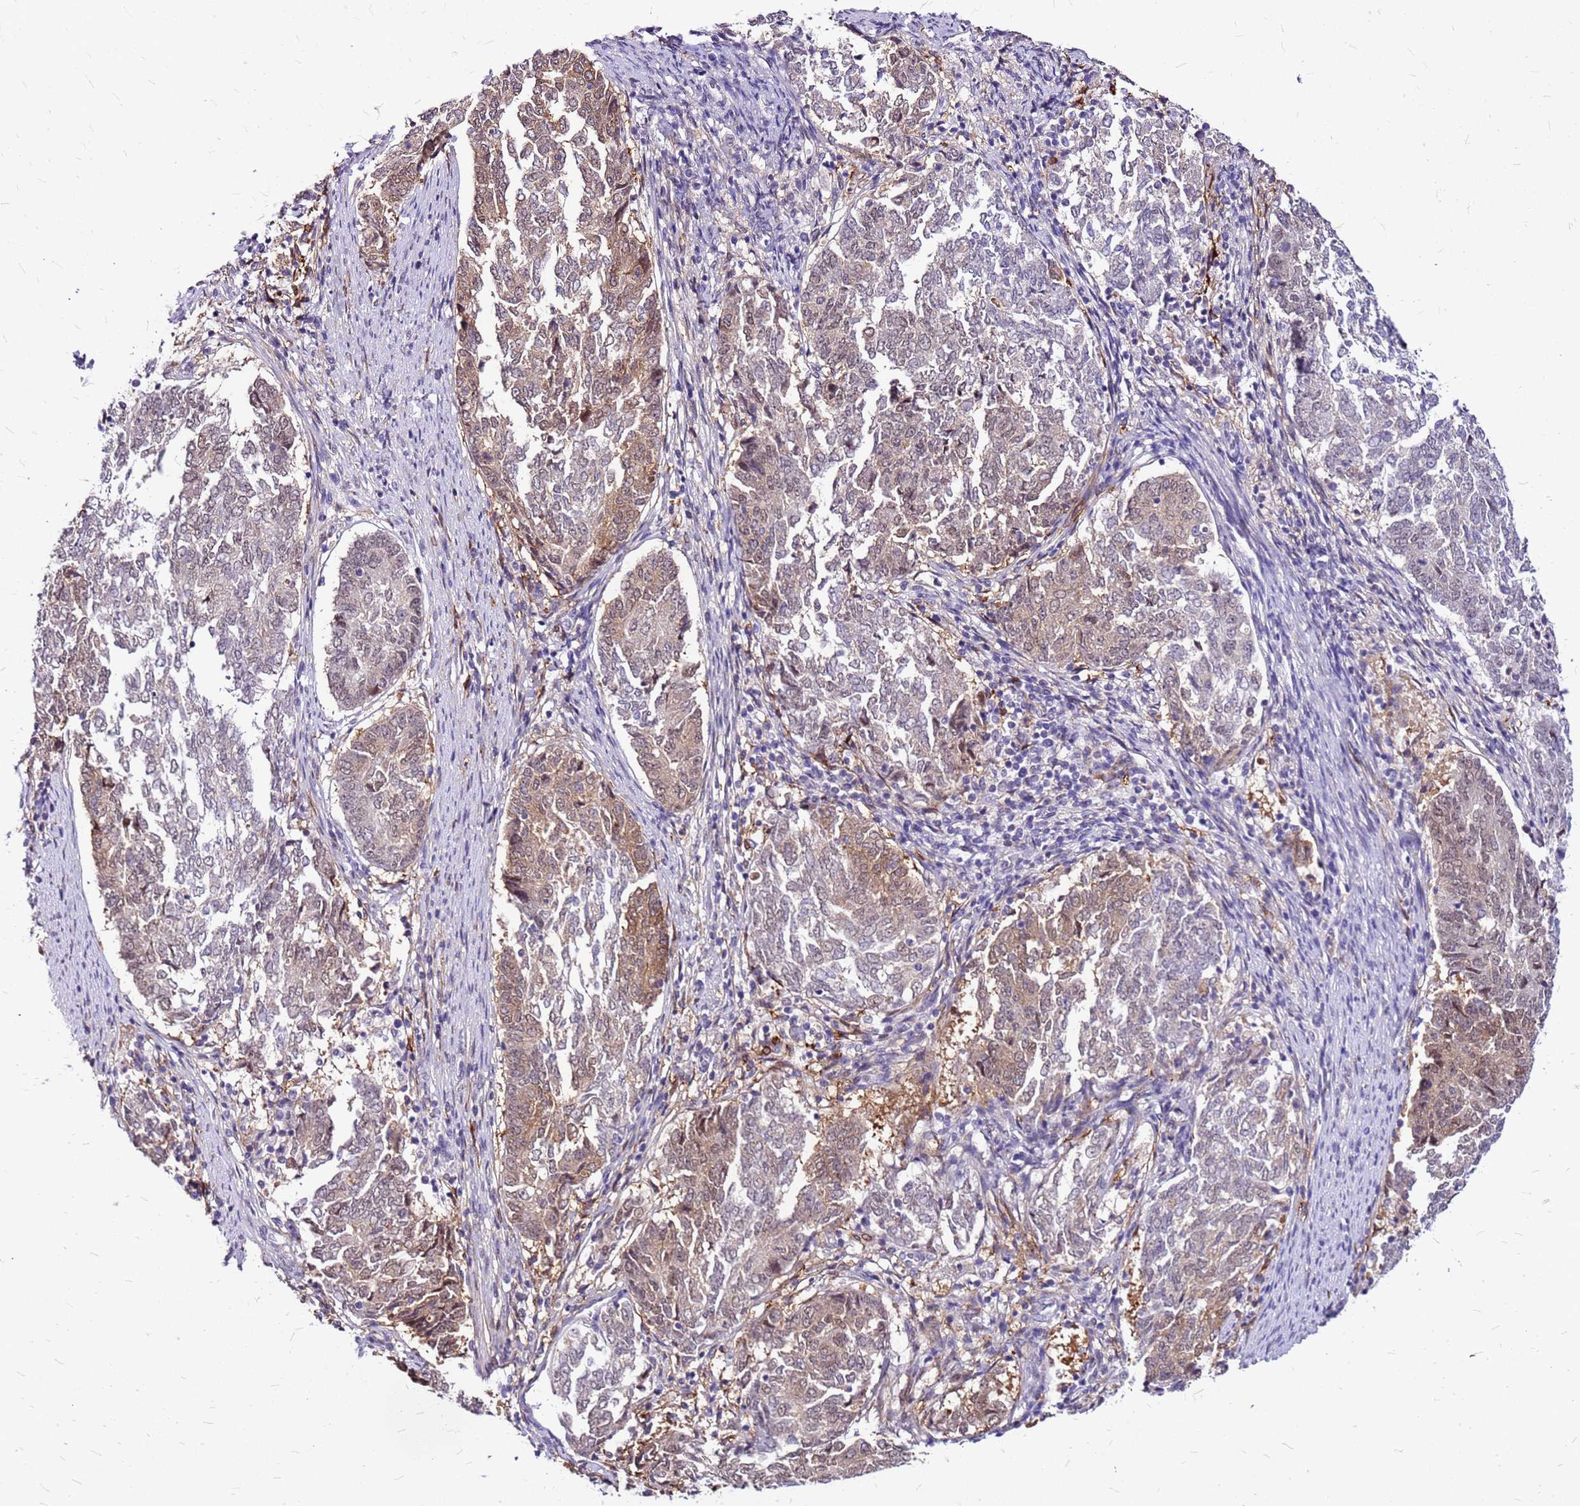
{"staining": {"intensity": "moderate", "quantity": "<25%", "location": "cytoplasmic/membranous"}, "tissue": "endometrial cancer", "cell_type": "Tumor cells", "image_type": "cancer", "snomed": [{"axis": "morphology", "description": "Adenocarcinoma, NOS"}, {"axis": "topography", "description": "Endometrium"}], "caption": "Protein expression analysis of human endometrial adenocarcinoma reveals moderate cytoplasmic/membranous expression in about <25% of tumor cells. The staining was performed using DAB to visualize the protein expression in brown, while the nuclei were stained in blue with hematoxylin (Magnification: 20x).", "gene": "ALDH1A3", "patient": {"sex": "female", "age": 80}}